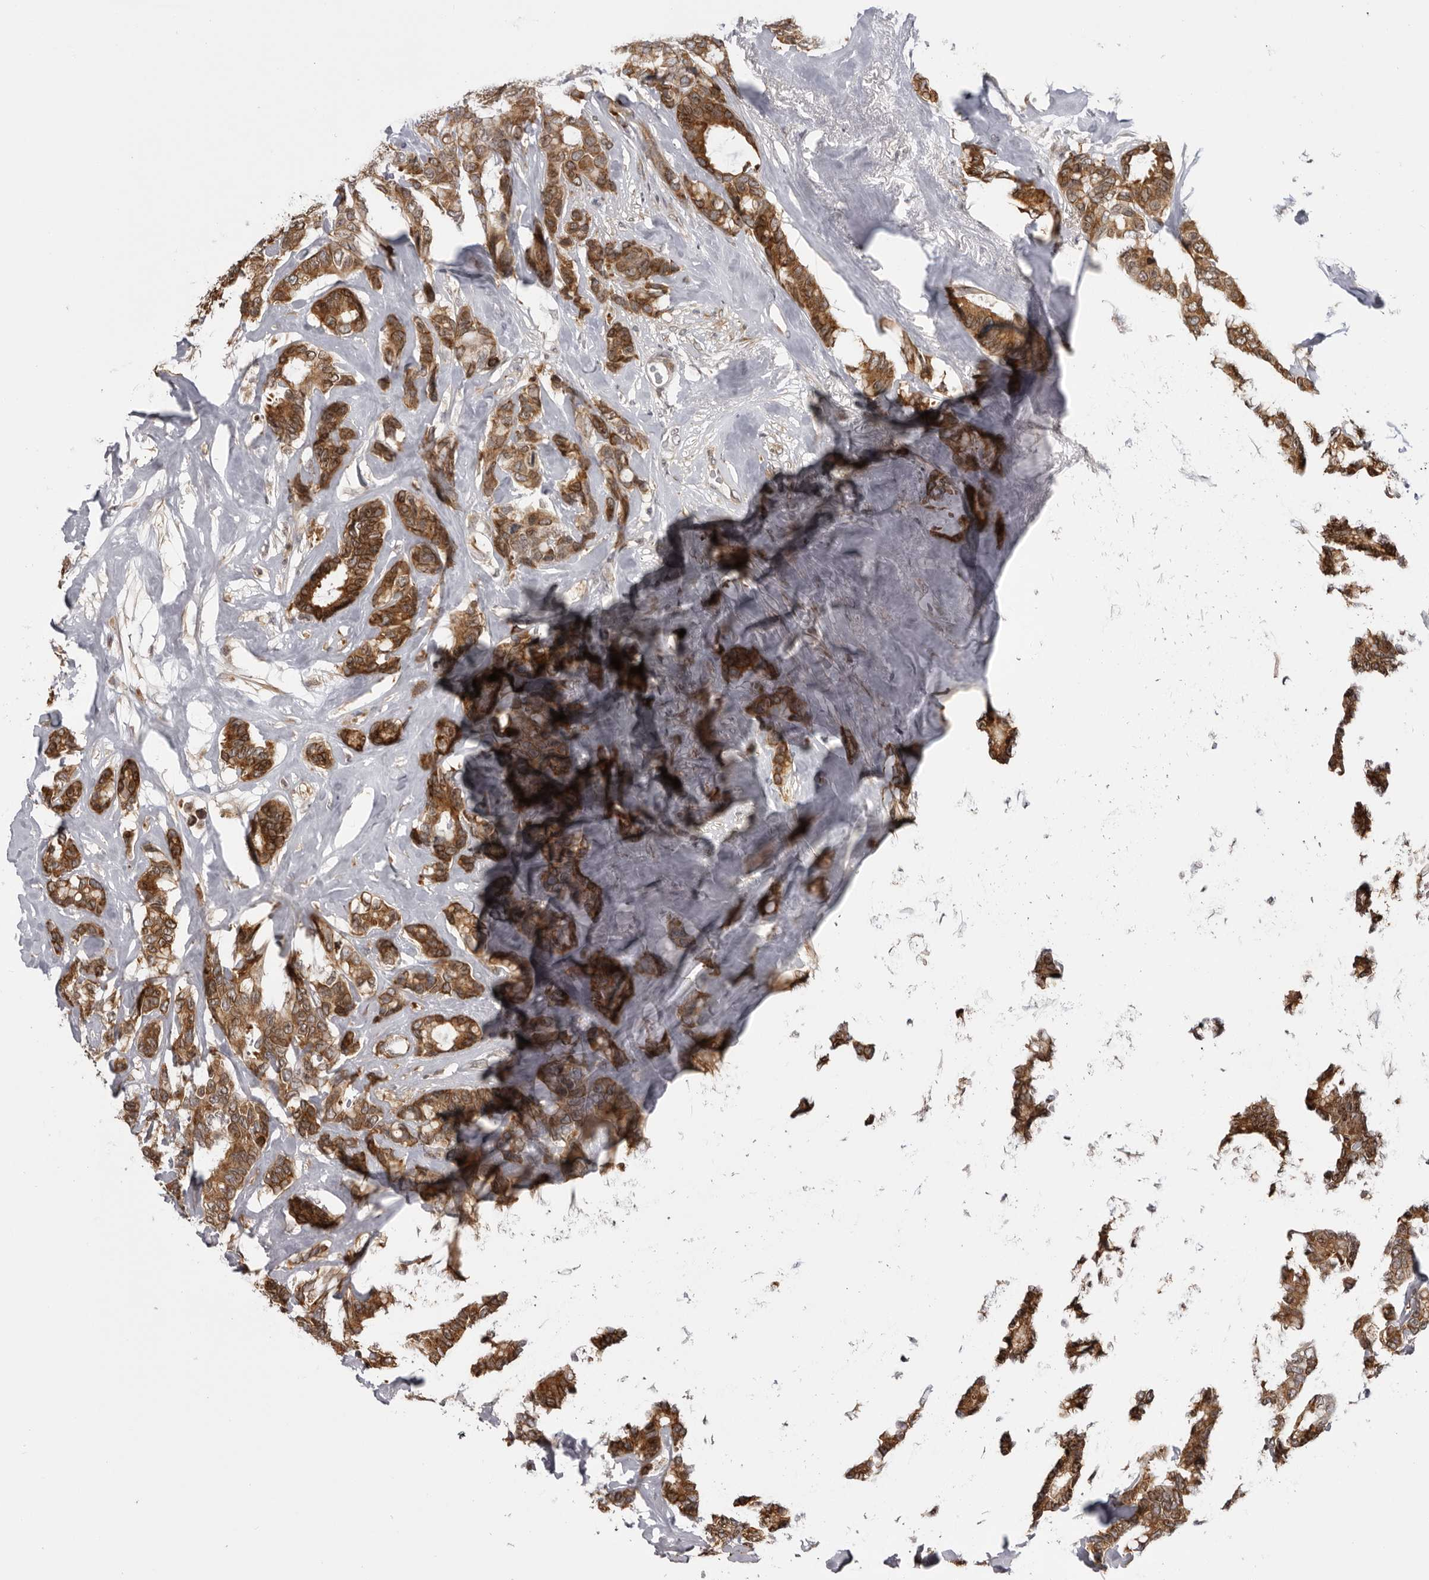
{"staining": {"intensity": "moderate", "quantity": ">75%", "location": "cytoplasmic/membranous"}, "tissue": "breast cancer", "cell_type": "Tumor cells", "image_type": "cancer", "snomed": [{"axis": "morphology", "description": "Duct carcinoma"}, {"axis": "topography", "description": "Breast"}], "caption": "The image shows a brown stain indicating the presence of a protein in the cytoplasmic/membranous of tumor cells in infiltrating ductal carcinoma (breast).", "gene": "DNAH14", "patient": {"sex": "female", "age": 87}}